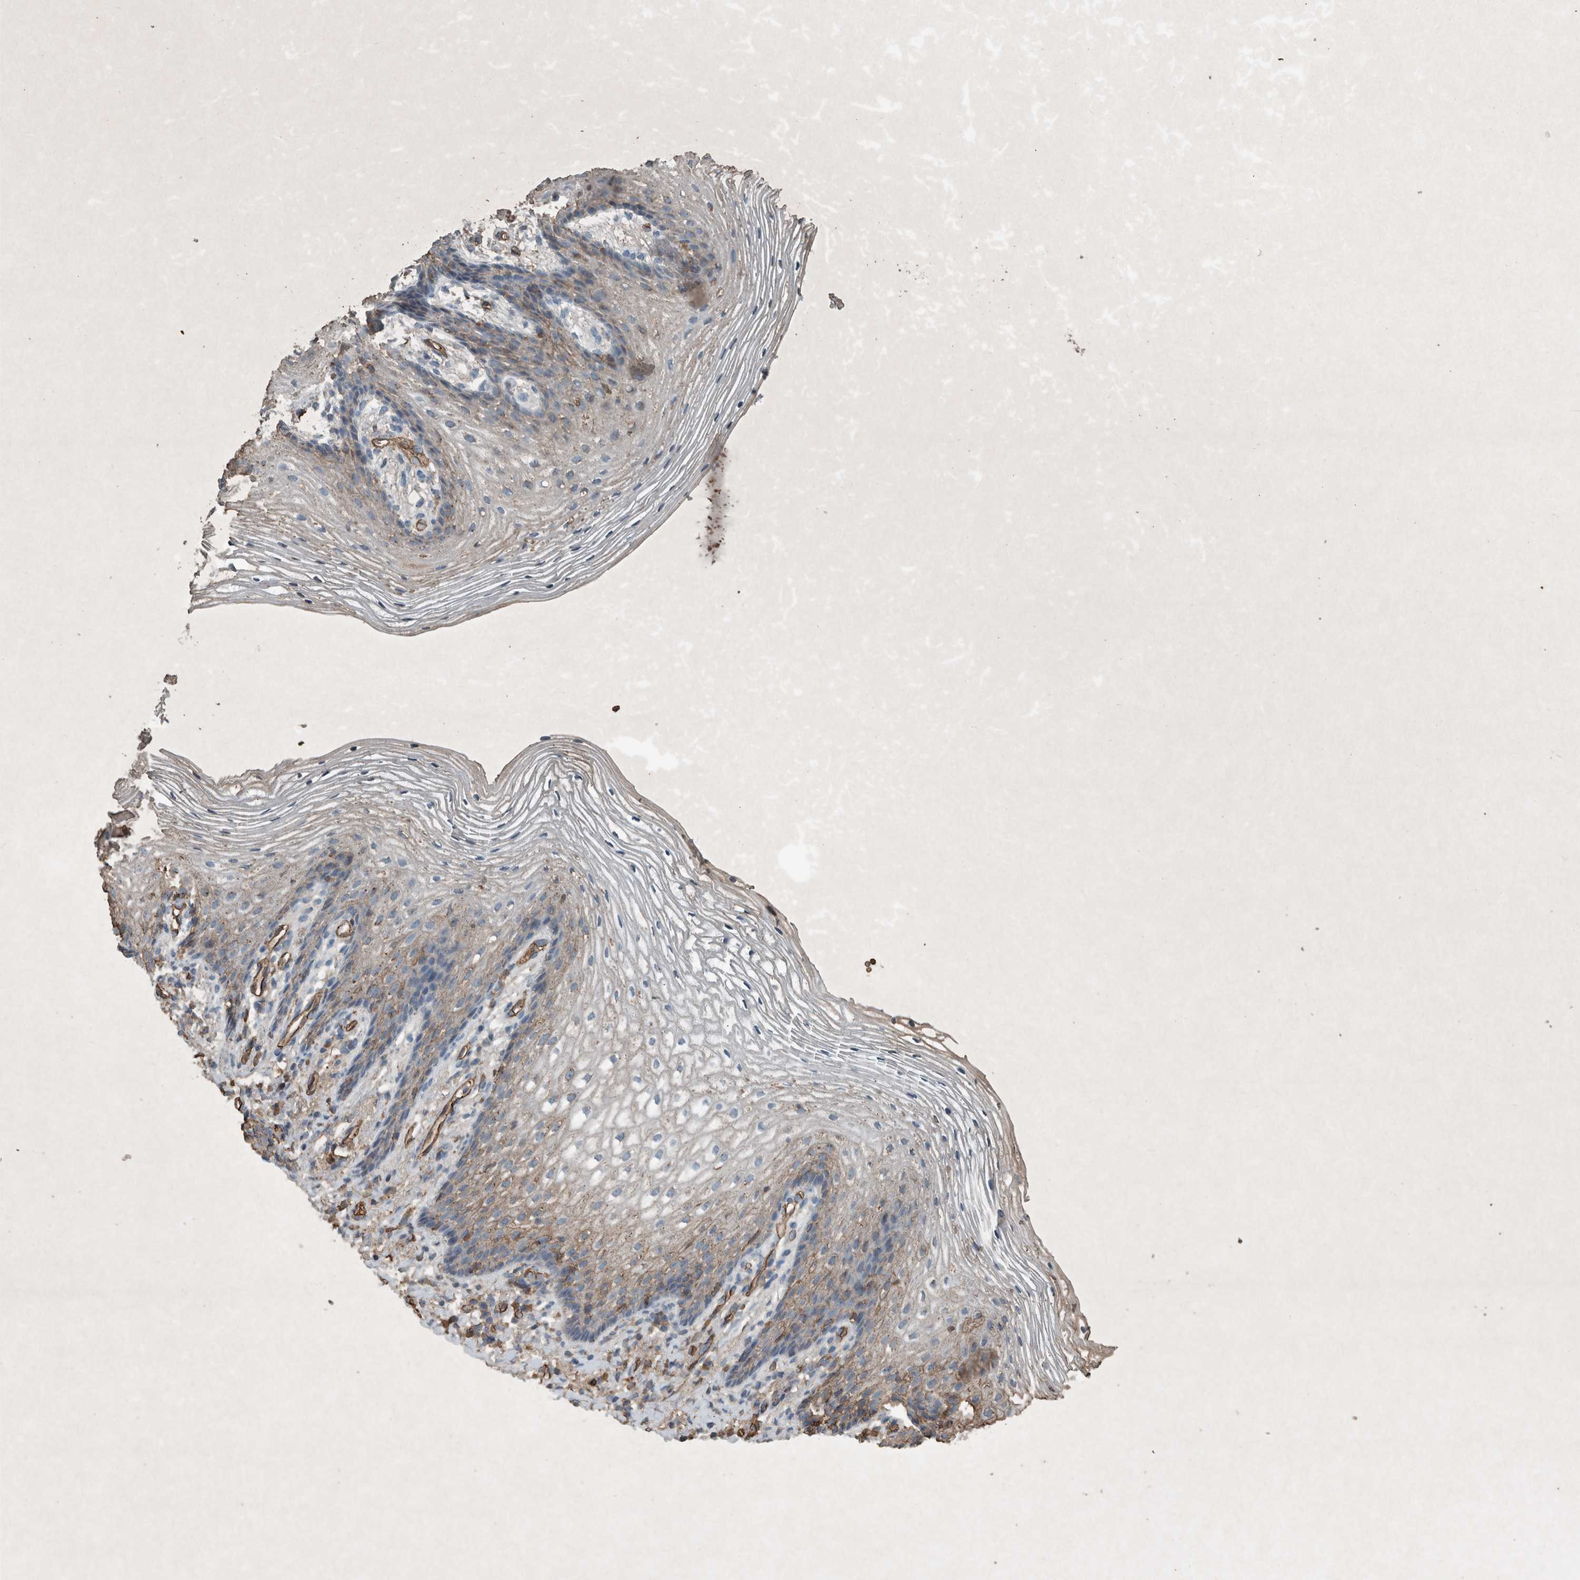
{"staining": {"intensity": "weak", "quantity": "<25%", "location": "cytoplasmic/membranous"}, "tissue": "vagina", "cell_type": "Squamous epithelial cells", "image_type": "normal", "snomed": [{"axis": "morphology", "description": "Normal tissue, NOS"}, {"axis": "topography", "description": "Vagina"}], "caption": "Immunohistochemistry (IHC) image of normal vagina: human vagina stained with DAB (3,3'-diaminobenzidine) demonstrates no significant protein expression in squamous epithelial cells. (Stains: DAB (3,3'-diaminobenzidine) IHC with hematoxylin counter stain, Microscopy: brightfield microscopy at high magnification).", "gene": "LBP", "patient": {"sex": "female", "age": 60}}